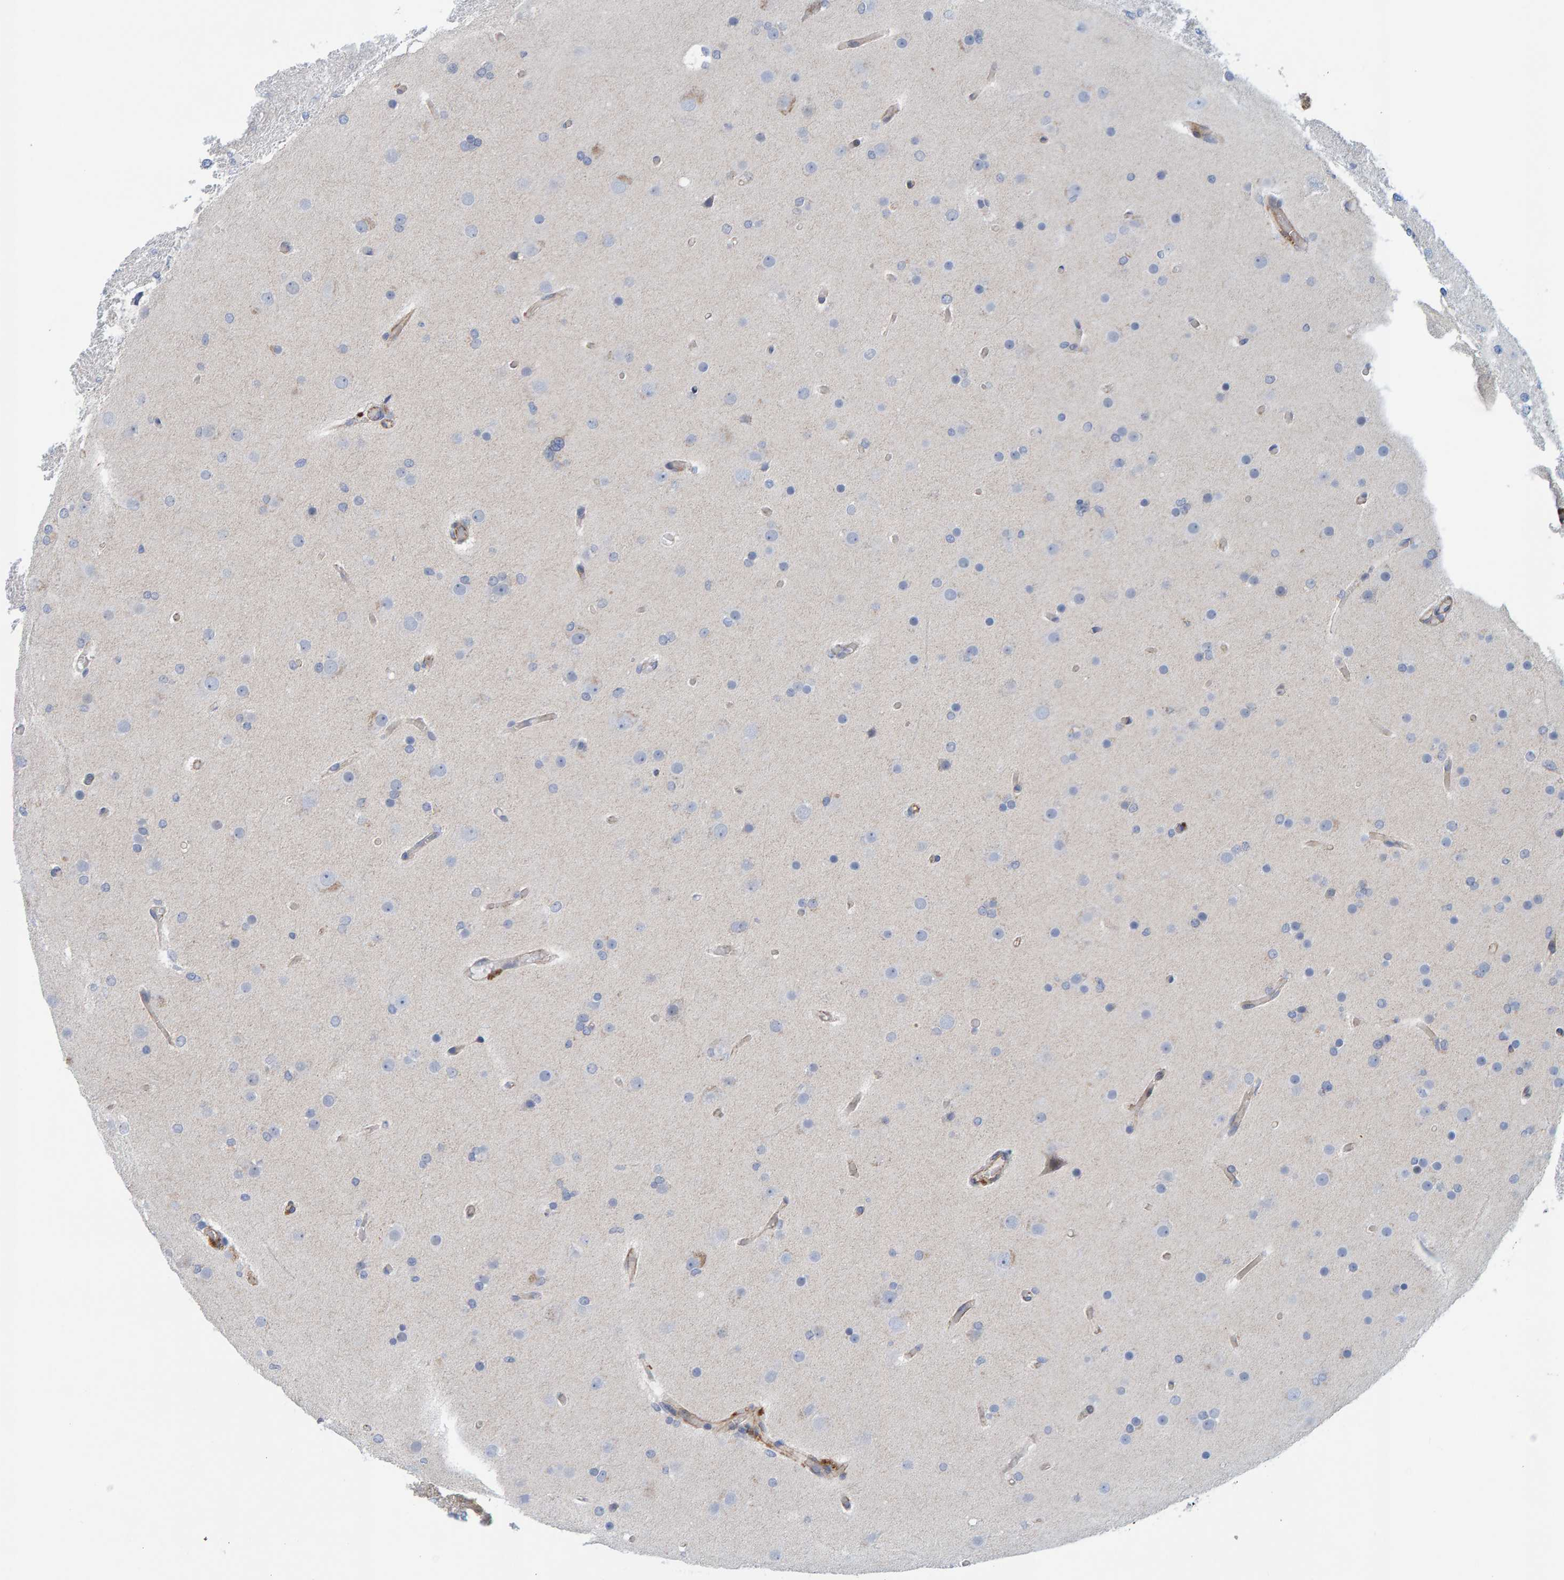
{"staining": {"intensity": "negative", "quantity": "none", "location": "none"}, "tissue": "glioma", "cell_type": "Tumor cells", "image_type": "cancer", "snomed": [{"axis": "morphology", "description": "Glioma, malignant, High grade"}, {"axis": "topography", "description": "Cerebral cortex"}], "caption": "This is an immunohistochemistry (IHC) image of human glioma. There is no expression in tumor cells.", "gene": "KRBA2", "patient": {"sex": "female", "age": 36}}